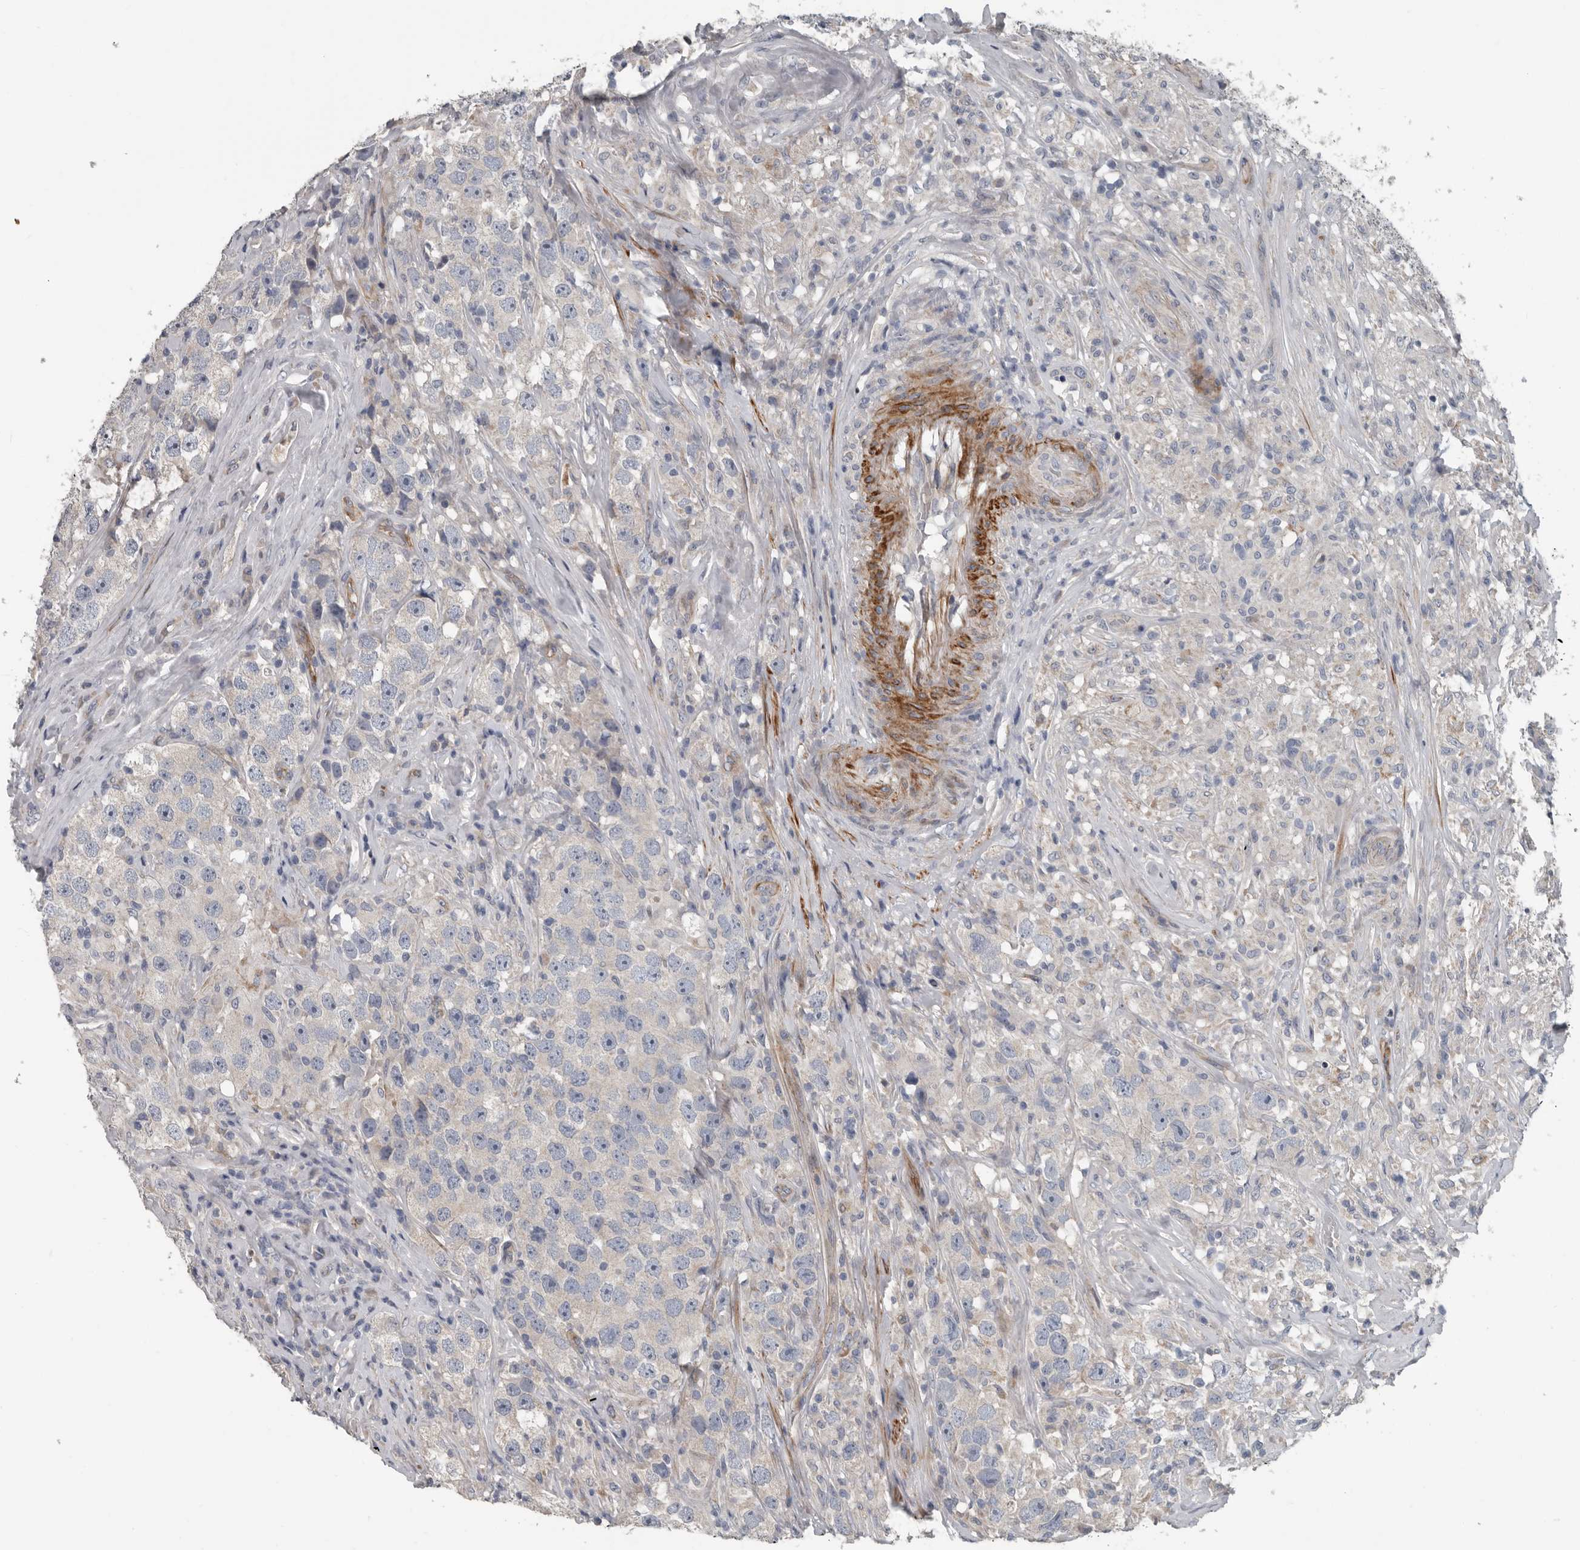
{"staining": {"intensity": "negative", "quantity": "none", "location": "none"}, "tissue": "testis cancer", "cell_type": "Tumor cells", "image_type": "cancer", "snomed": [{"axis": "morphology", "description": "Seminoma, NOS"}, {"axis": "topography", "description": "Testis"}], "caption": "Immunohistochemical staining of testis seminoma shows no significant expression in tumor cells. (Brightfield microscopy of DAB (3,3'-diaminobenzidine) IHC at high magnification).", "gene": "DPY19L4", "patient": {"sex": "male", "age": 49}}